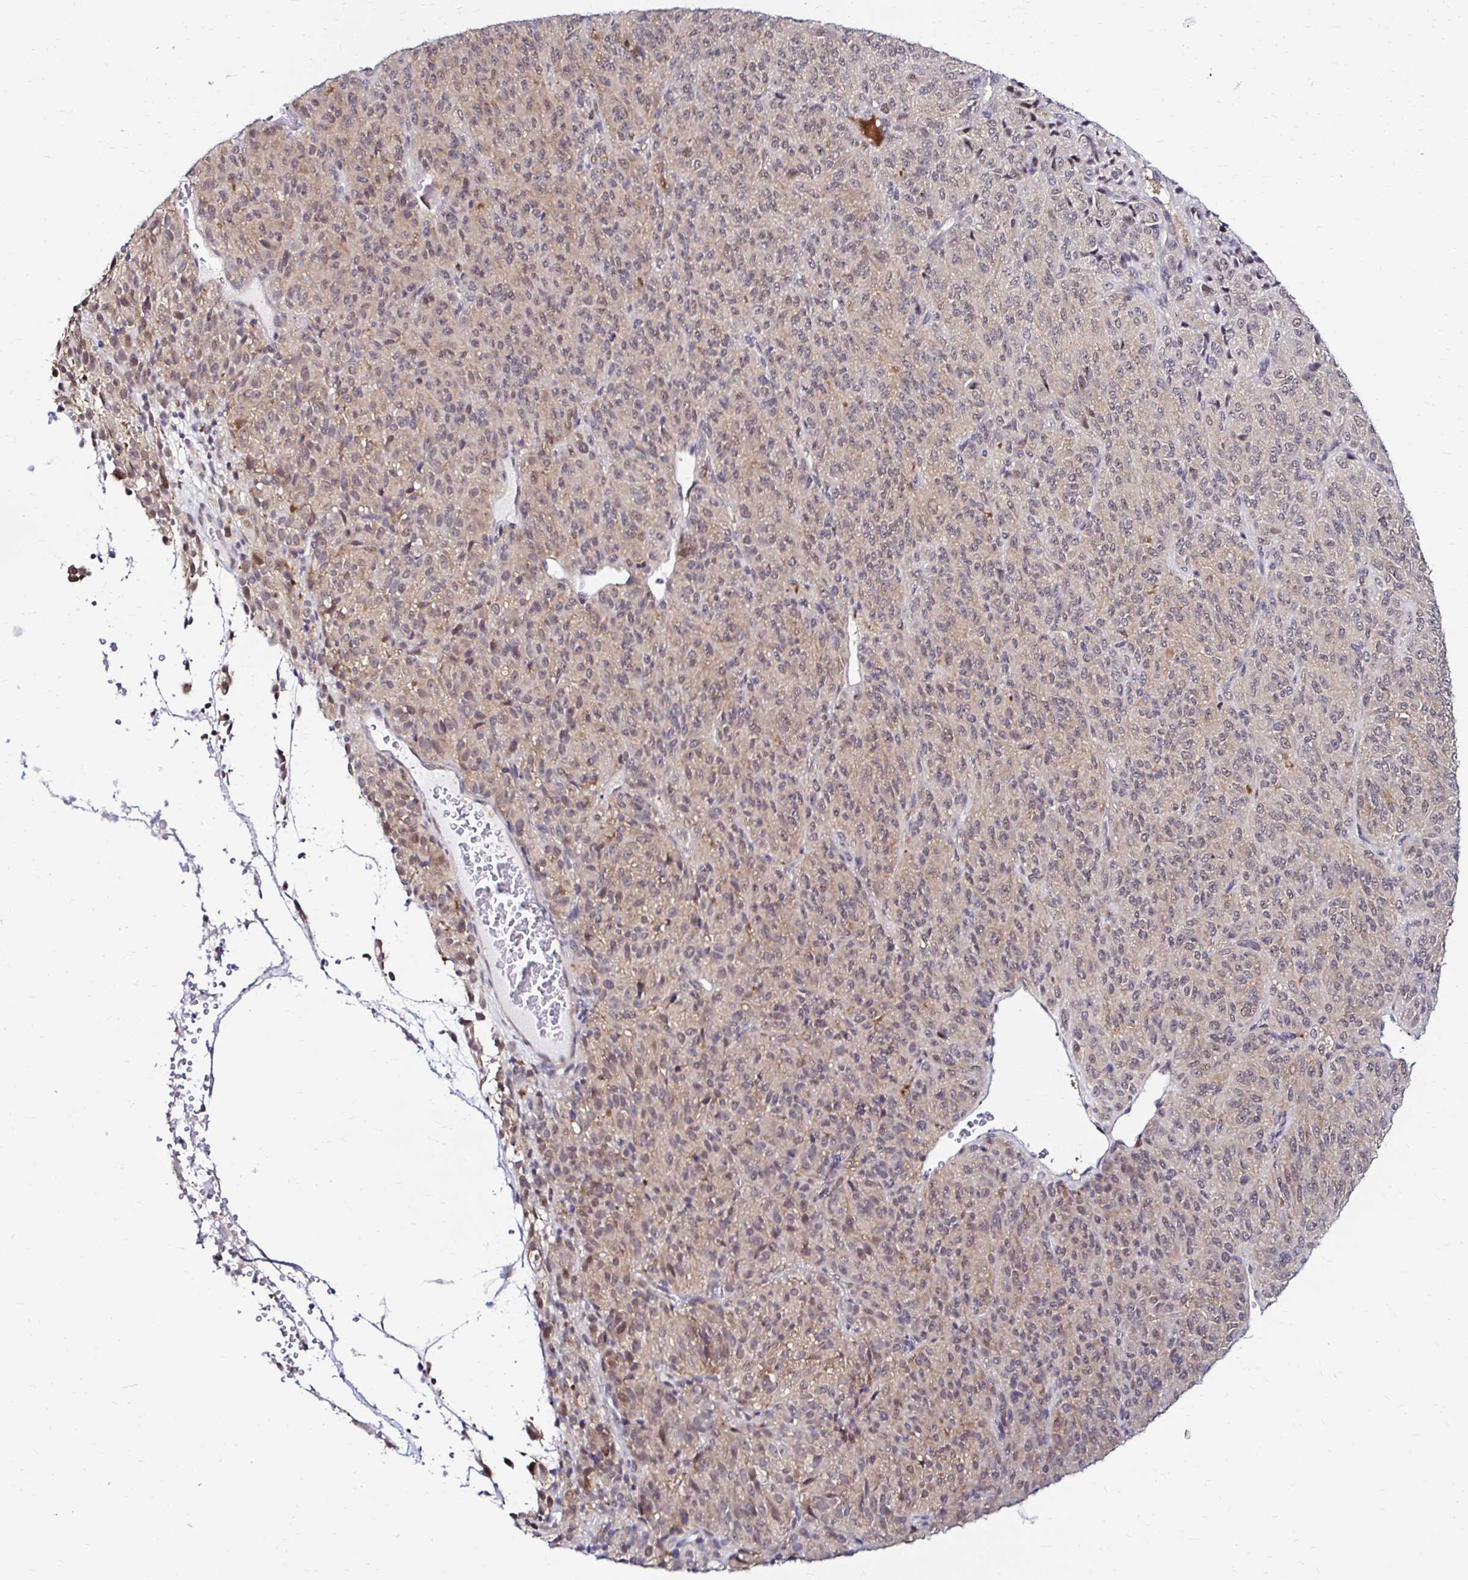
{"staining": {"intensity": "weak", "quantity": "25%-75%", "location": "nuclear"}, "tissue": "melanoma", "cell_type": "Tumor cells", "image_type": "cancer", "snomed": [{"axis": "morphology", "description": "Malignant melanoma, Metastatic site"}, {"axis": "topography", "description": "Brain"}], "caption": "IHC (DAB (3,3'-diaminobenzidine)) staining of melanoma exhibits weak nuclear protein staining in approximately 25%-75% of tumor cells. (DAB (3,3'-diaminobenzidine) = brown stain, brightfield microscopy at high magnification).", "gene": "PSMD3", "patient": {"sex": "female", "age": 56}}